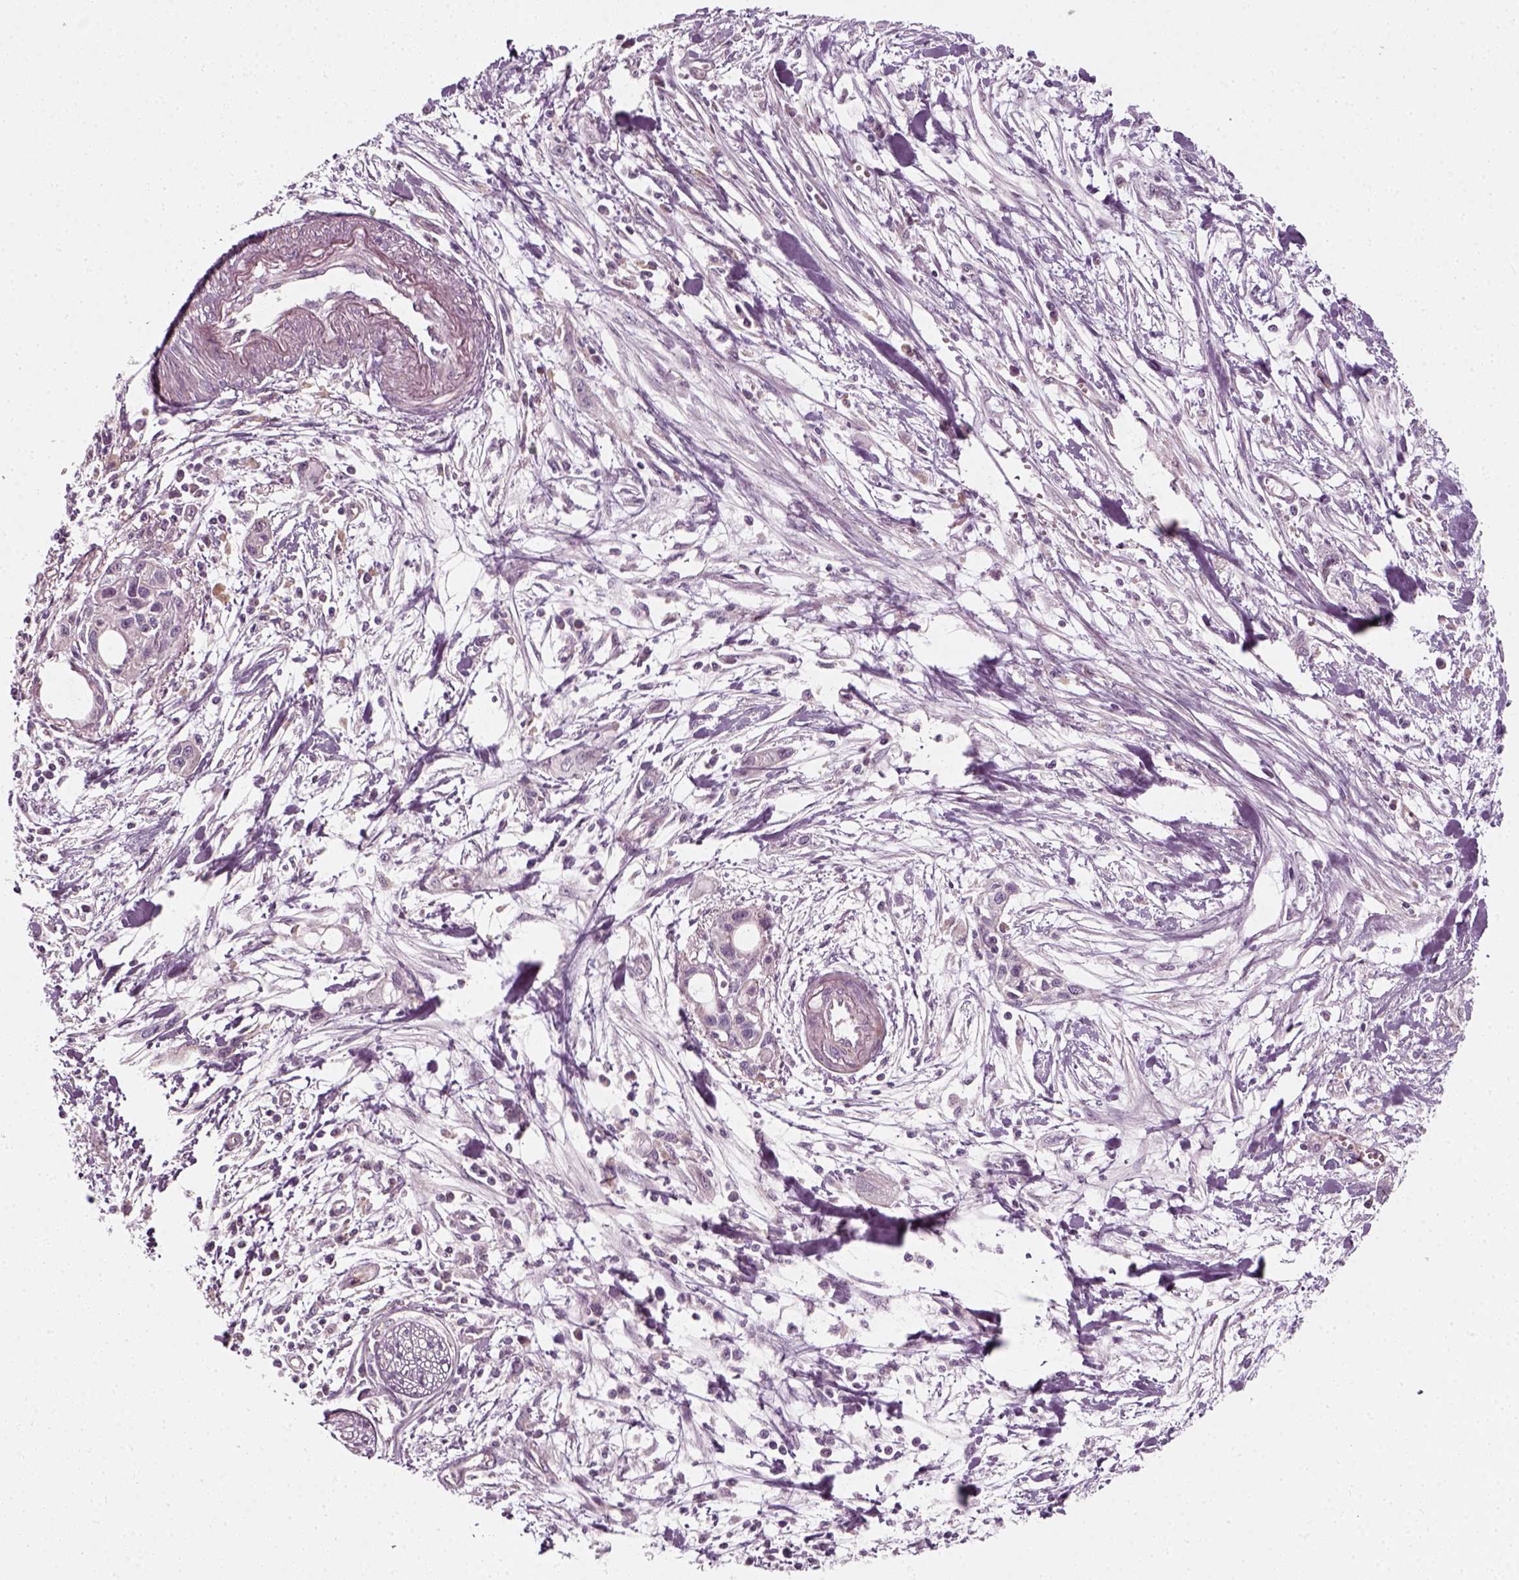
{"staining": {"intensity": "negative", "quantity": "none", "location": "none"}, "tissue": "pancreatic cancer", "cell_type": "Tumor cells", "image_type": "cancer", "snomed": [{"axis": "morphology", "description": "Adenocarcinoma, NOS"}, {"axis": "topography", "description": "Pancreas"}], "caption": "Human pancreatic cancer (adenocarcinoma) stained for a protein using IHC exhibits no positivity in tumor cells.", "gene": "DNASE1L1", "patient": {"sex": "female", "age": 61}}